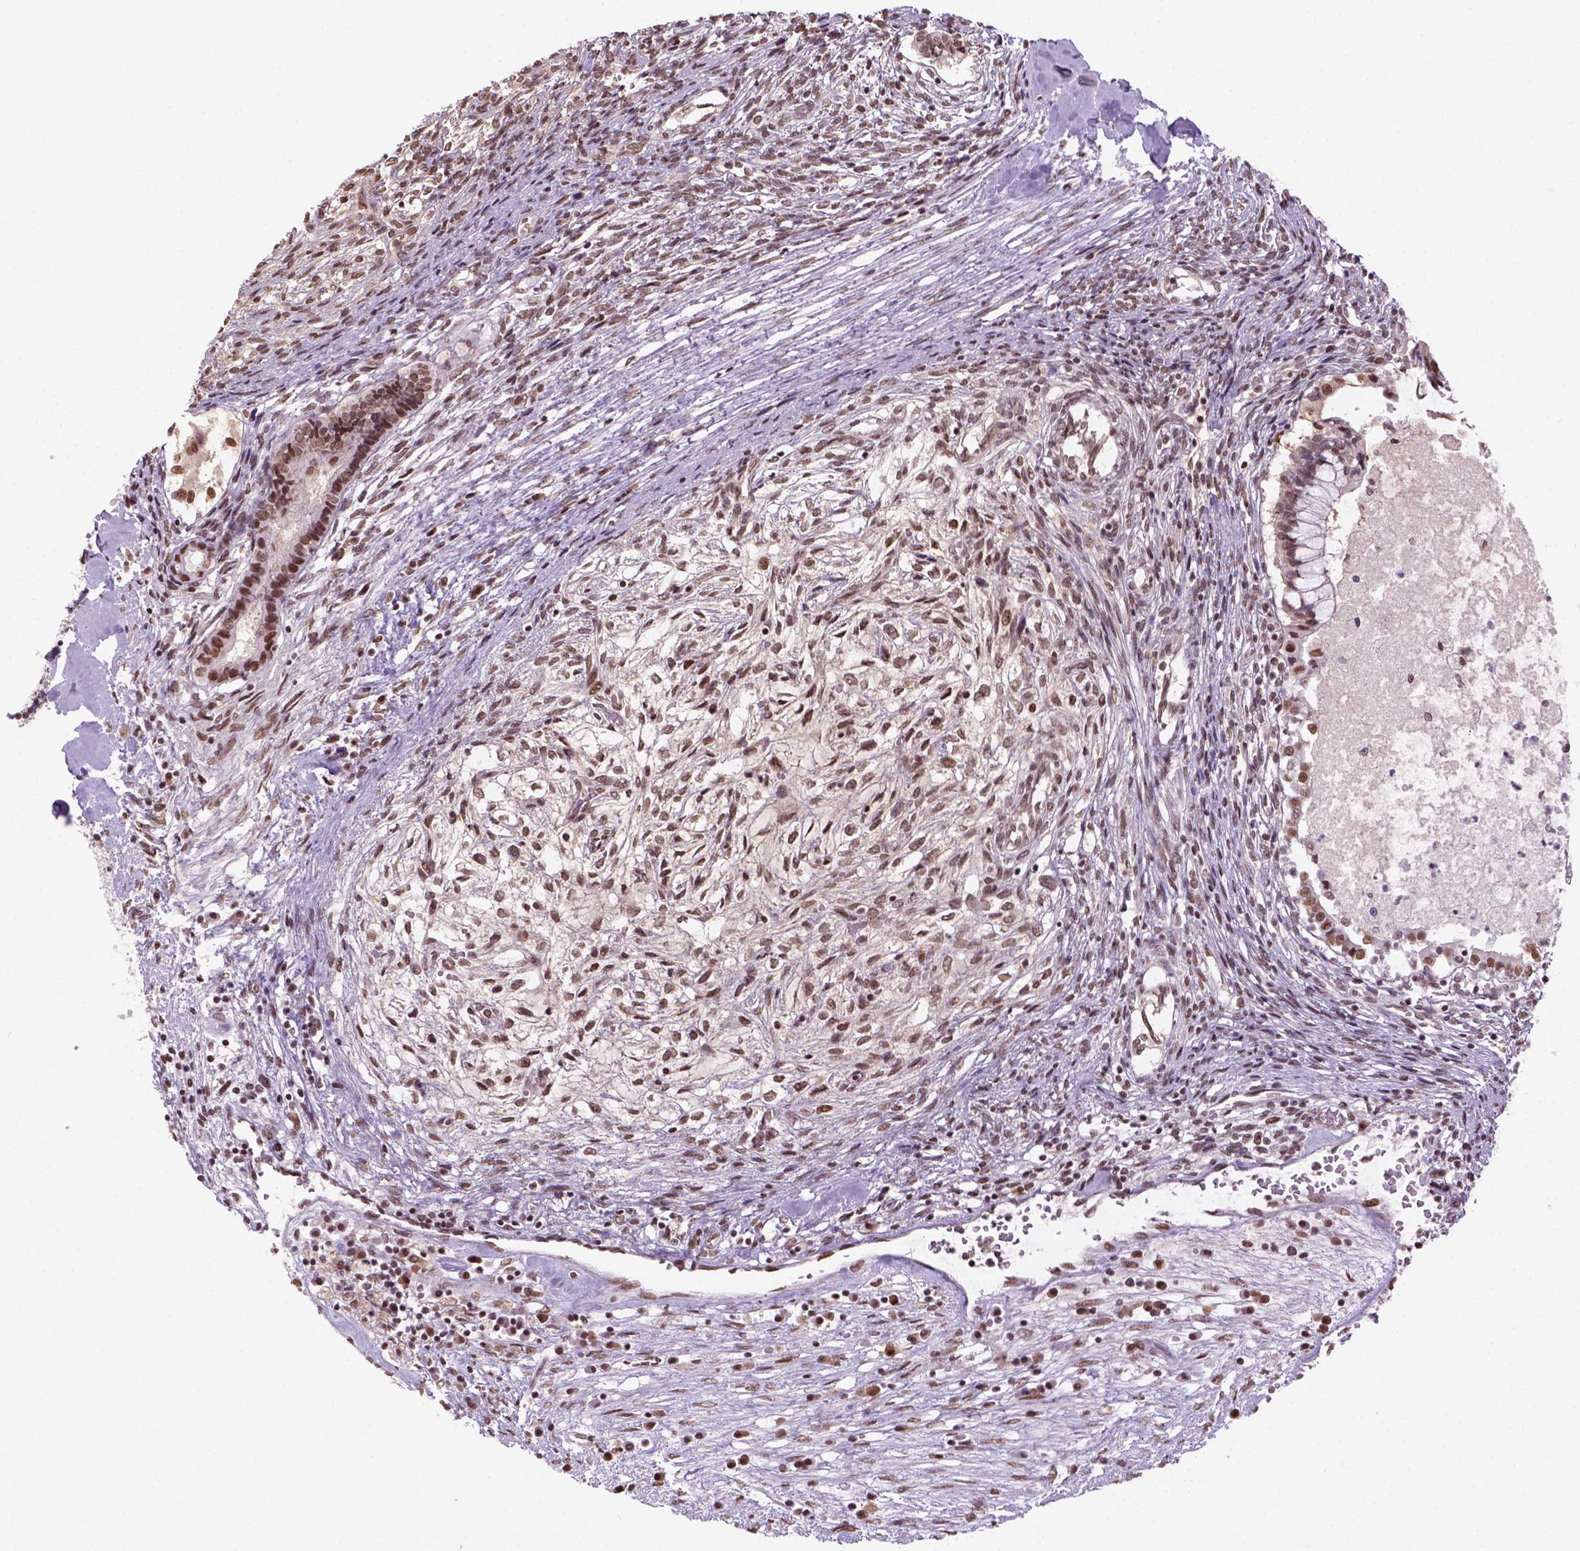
{"staining": {"intensity": "moderate", "quantity": ">75%", "location": "nuclear"}, "tissue": "testis cancer", "cell_type": "Tumor cells", "image_type": "cancer", "snomed": [{"axis": "morphology", "description": "Carcinoma, Embryonal, NOS"}, {"axis": "topography", "description": "Testis"}], "caption": "A brown stain shows moderate nuclear positivity of a protein in human testis cancer (embryonal carcinoma) tumor cells.", "gene": "GOT1", "patient": {"sex": "male", "age": 37}}